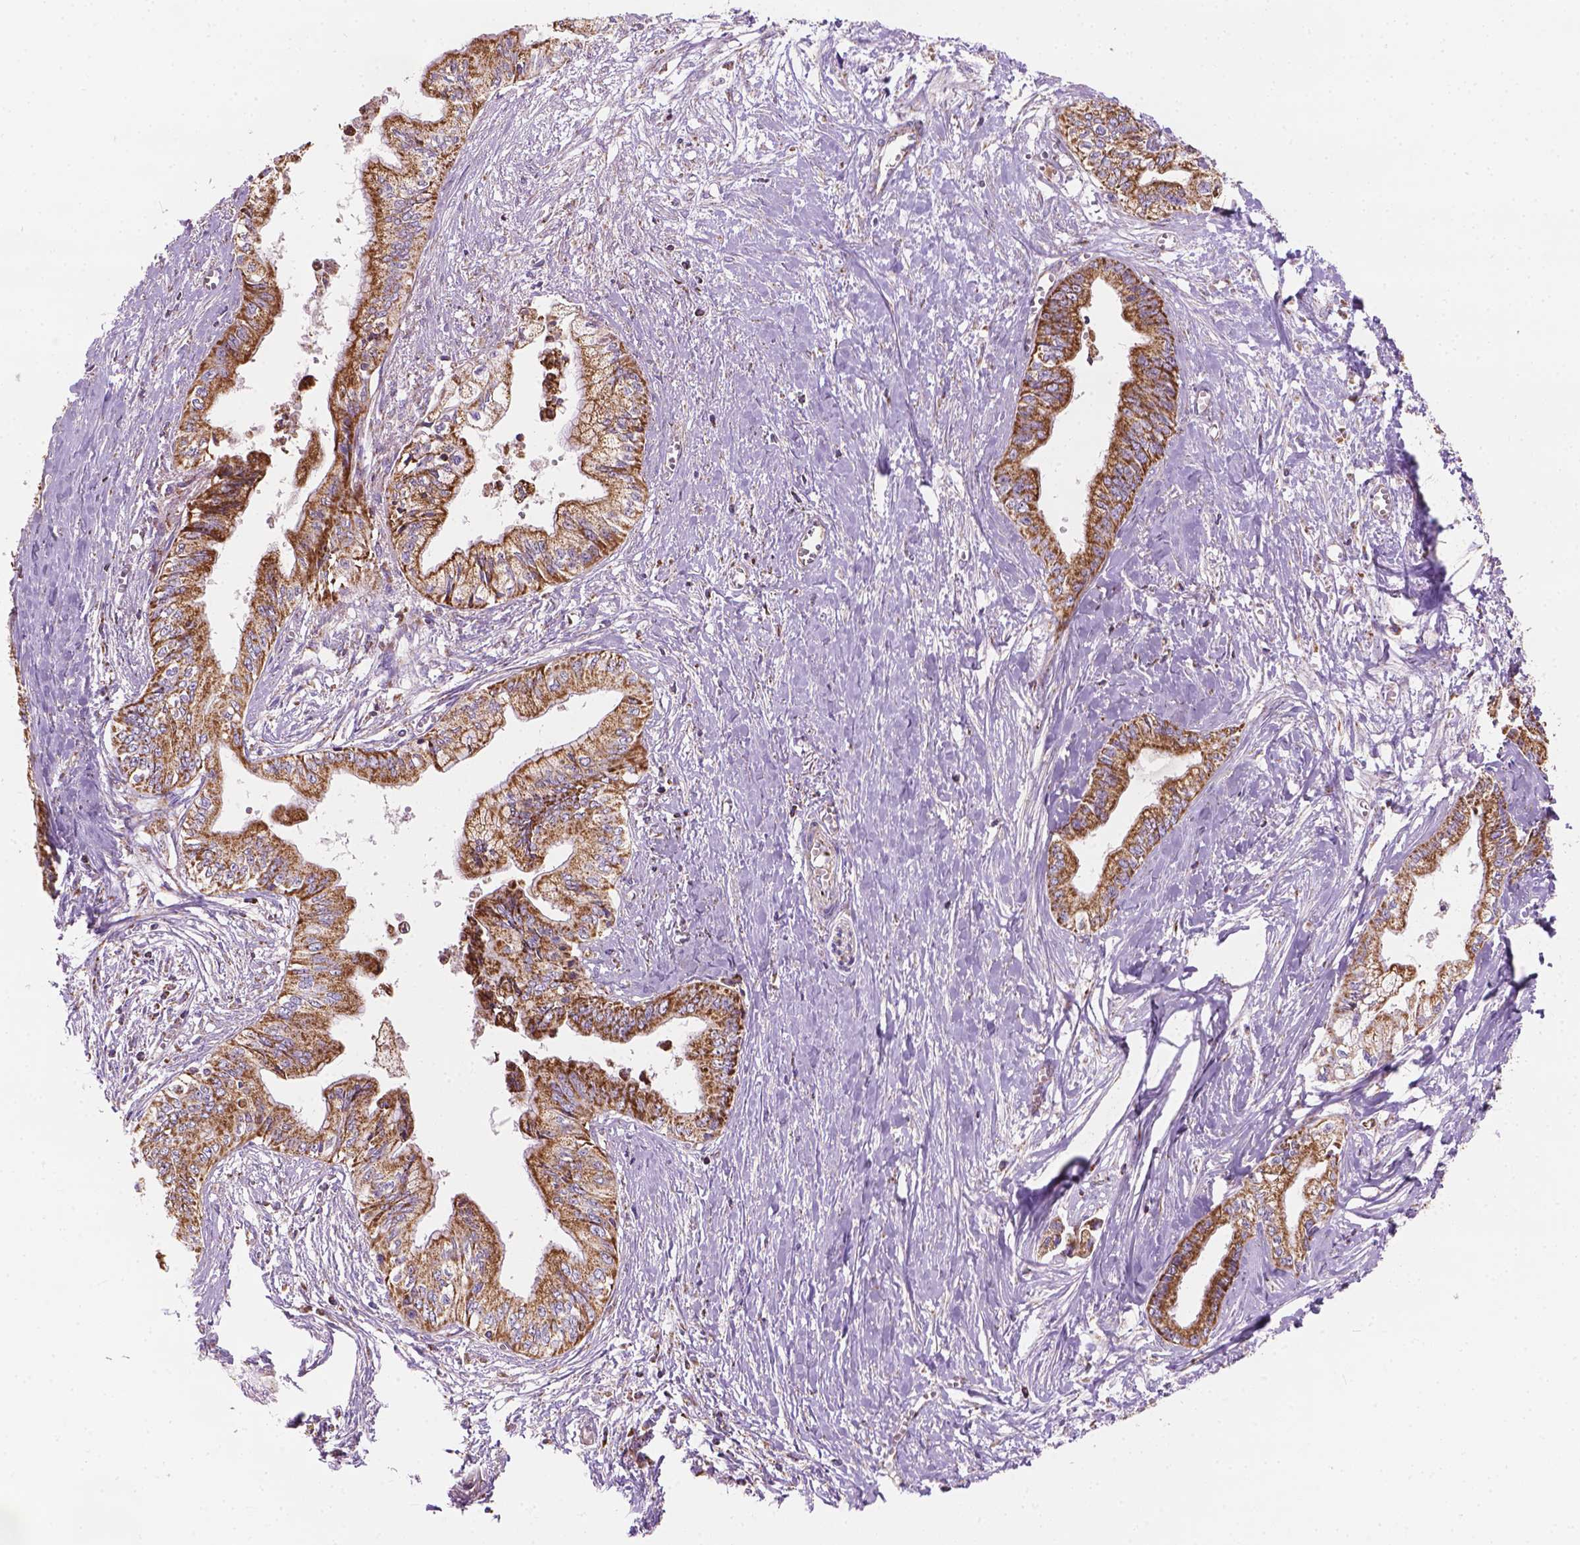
{"staining": {"intensity": "strong", "quantity": ">75%", "location": "cytoplasmic/membranous"}, "tissue": "pancreatic cancer", "cell_type": "Tumor cells", "image_type": "cancer", "snomed": [{"axis": "morphology", "description": "Adenocarcinoma, NOS"}, {"axis": "topography", "description": "Pancreas"}], "caption": "The immunohistochemical stain highlights strong cytoplasmic/membranous expression in tumor cells of pancreatic adenocarcinoma tissue. (IHC, brightfield microscopy, high magnification).", "gene": "PIBF1", "patient": {"sex": "female", "age": 61}}